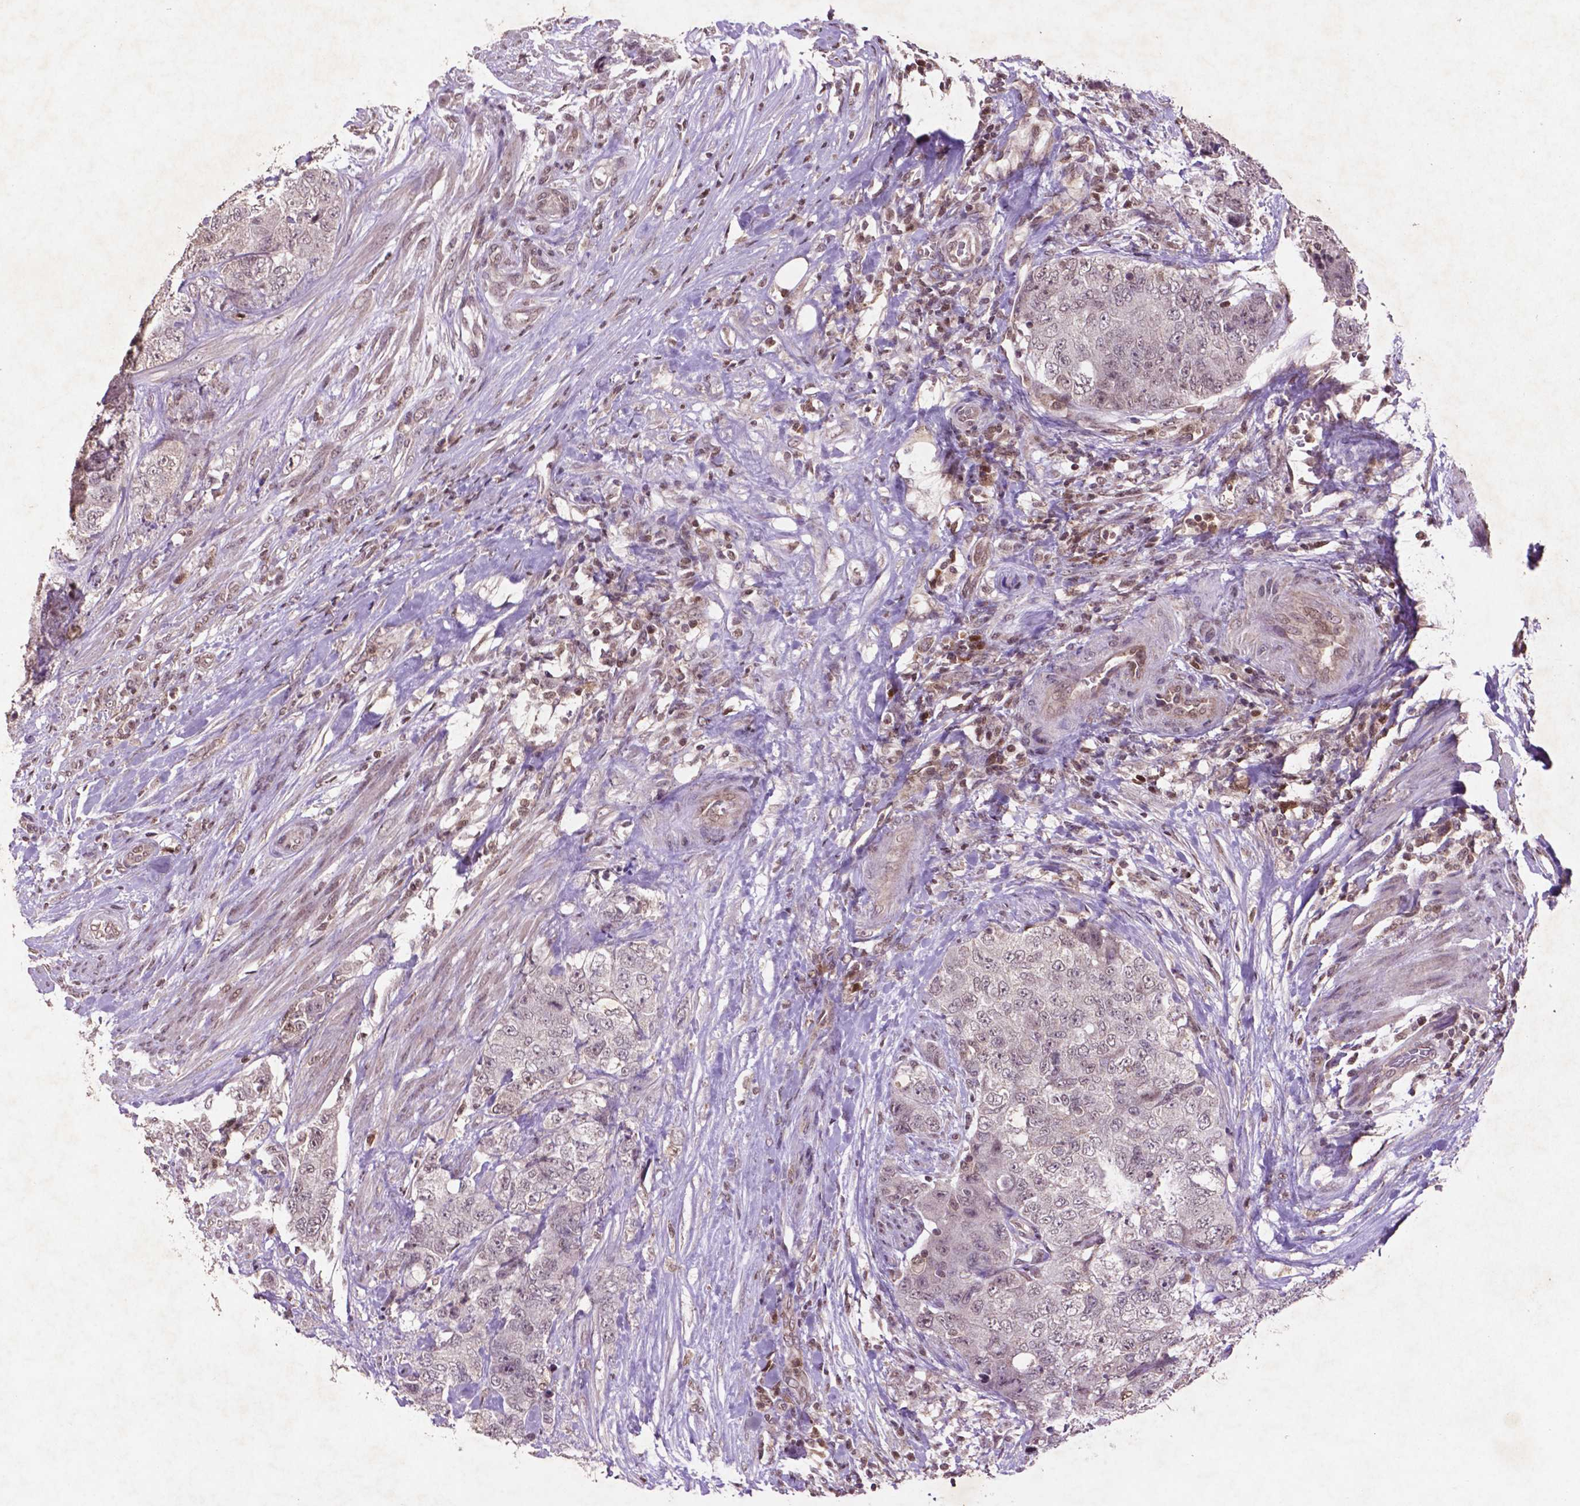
{"staining": {"intensity": "weak", "quantity": ">75%", "location": "nuclear"}, "tissue": "urothelial cancer", "cell_type": "Tumor cells", "image_type": "cancer", "snomed": [{"axis": "morphology", "description": "Urothelial carcinoma, High grade"}, {"axis": "topography", "description": "Urinary bladder"}], "caption": "Brown immunohistochemical staining in human urothelial cancer exhibits weak nuclear expression in approximately >75% of tumor cells.", "gene": "GLRX", "patient": {"sex": "female", "age": 78}}